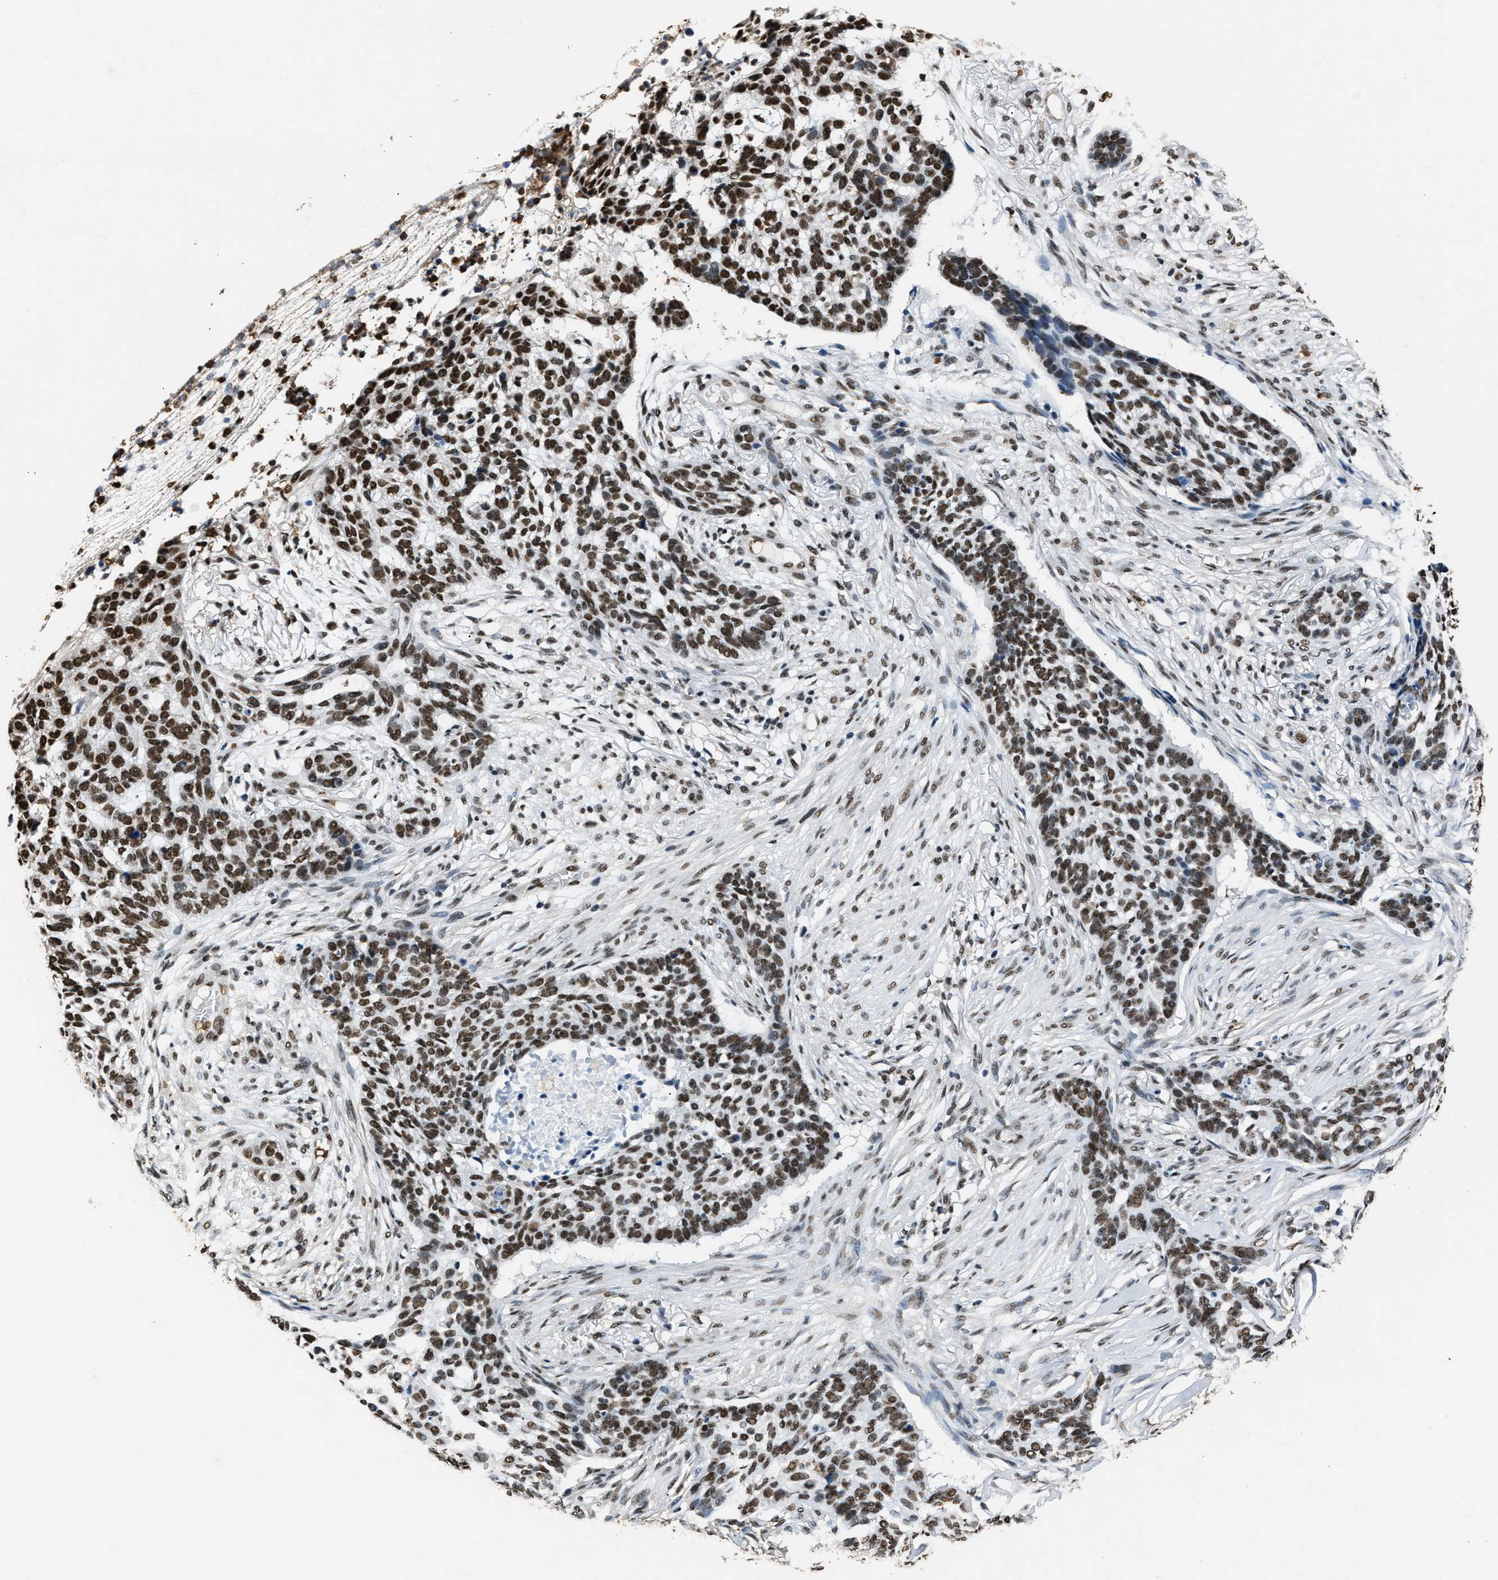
{"staining": {"intensity": "moderate", "quantity": ">75%", "location": "nuclear"}, "tissue": "skin cancer", "cell_type": "Tumor cells", "image_type": "cancer", "snomed": [{"axis": "morphology", "description": "Basal cell carcinoma"}, {"axis": "topography", "description": "Skin"}], "caption": "Immunohistochemistry micrograph of human skin cancer stained for a protein (brown), which demonstrates medium levels of moderate nuclear staining in about >75% of tumor cells.", "gene": "SAFB", "patient": {"sex": "male", "age": 85}}